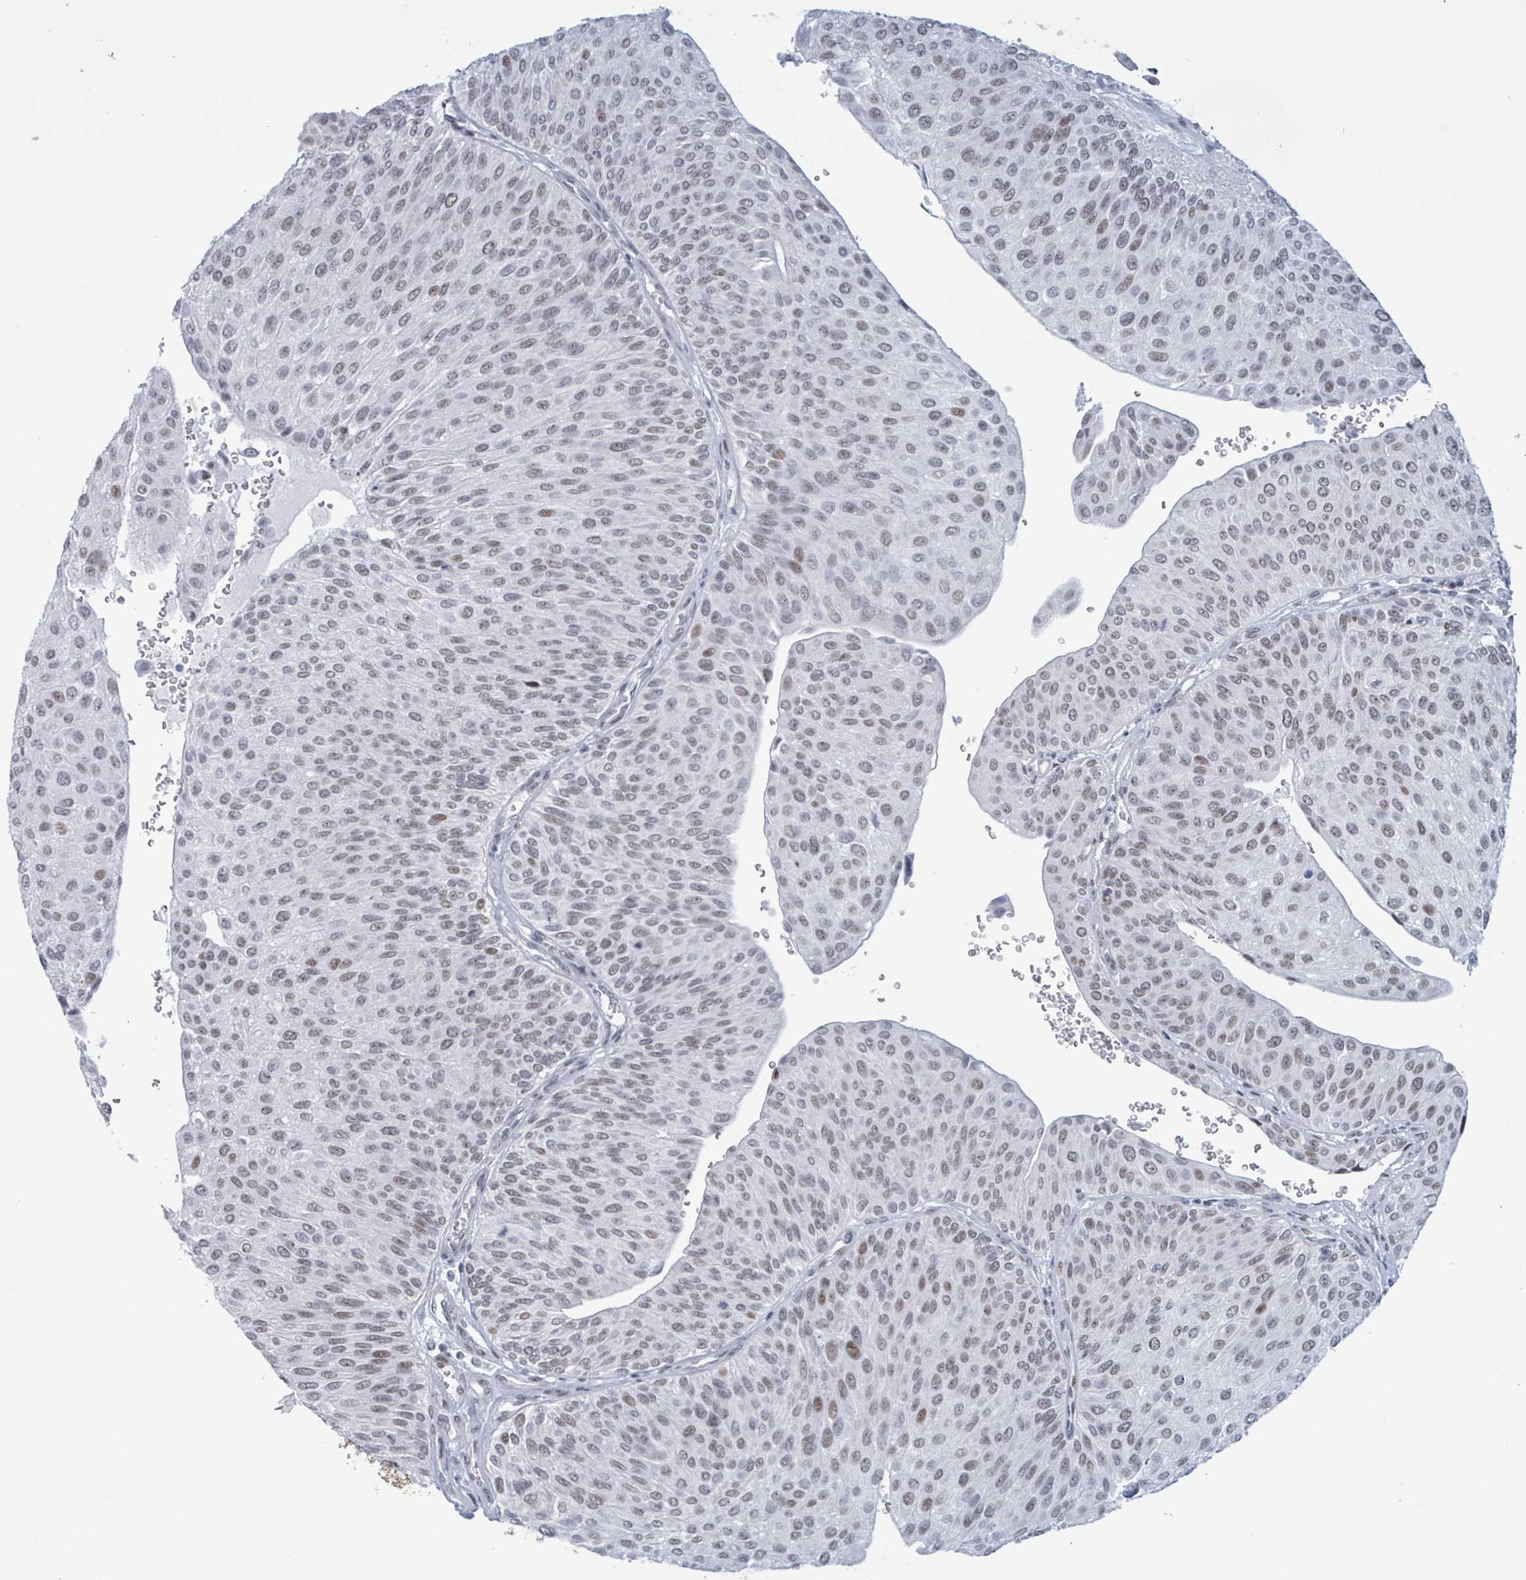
{"staining": {"intensity": "weak", "quantity": ">75%", "location": "nuclear"}, "tissue": "urothelial cancer", "cell_type": "Tumor cells", "image_type": "cancer", "snomed": [{"axis": "morphology", "description": "Urothelial carcinoma, NOS"}, {"axis": "topography", "description": "Urinary bladder"}], "caption": "Transitional cell carcinoma stained for a protein (brown) exhibits weak nuclear positive positivity in about >75% of tumor cells.", "gene": "CT45A5", "patient": {"sex": "male", "age": 67}}